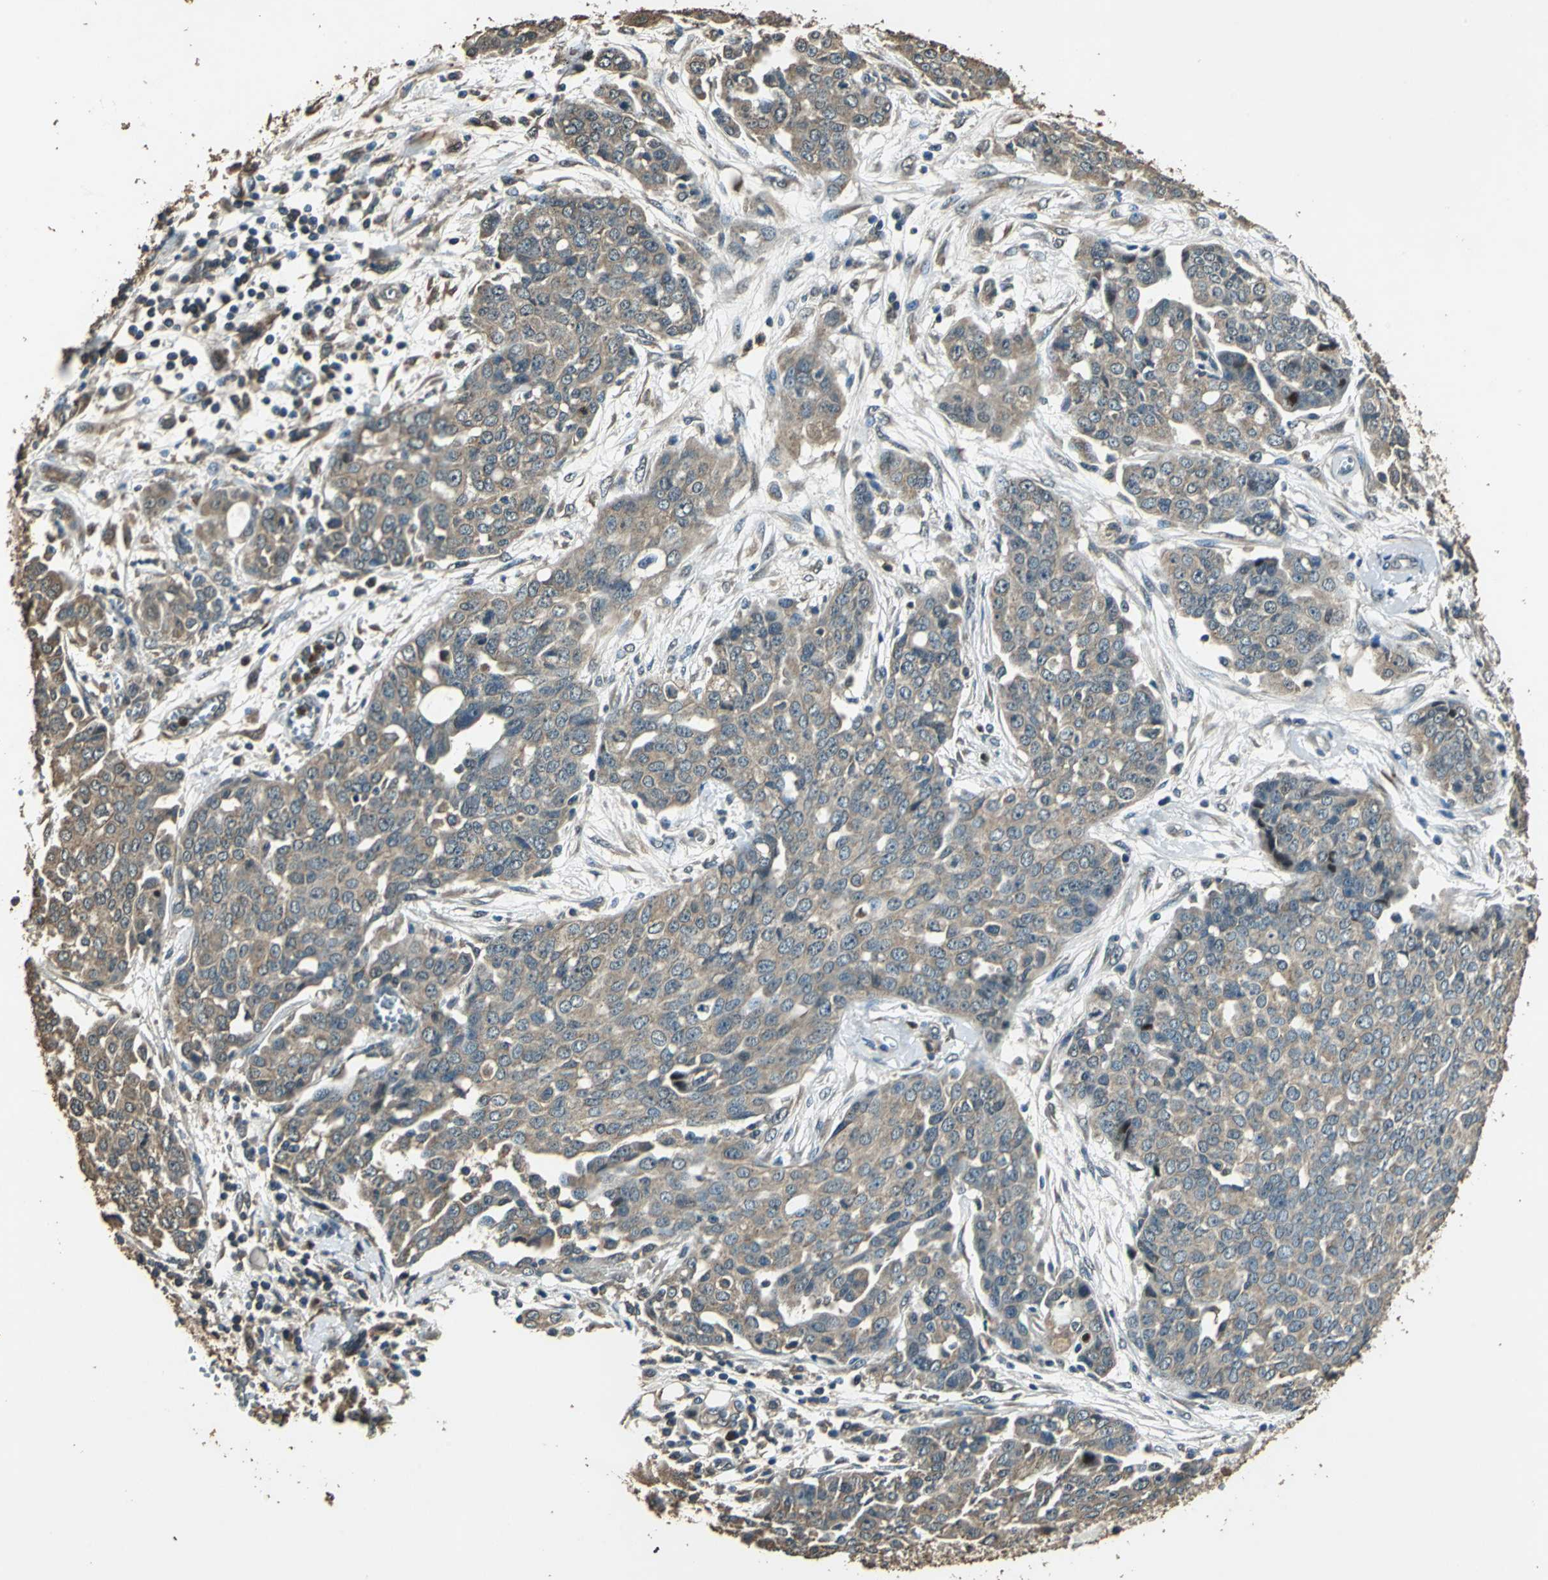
{"staining": {"intensity": "moderate", "quantity": ">75%", "location": "cytoplasmic/membranous"}, "tissue": "ovarian cancer", "cell_type": "Tumor cells", "image_type": "cancer", "snomed": [{"axis": "morphology", "description": "Cystadenocarcinoma, serous, NOS"}, {"axis": "topography", "description": "Soft tissue"}, {"axis": "topography", "description": "Ovary"}], "caption": "This histopathology image demonstrates IHC staining of ovarian serous cystadenocarcinoma, with medium moderate cytoplasmic/membranous expression in about >75% of tumor cells.", "gene": "TMPRSS4", "patient": {"sex": "female", "age": 57}}